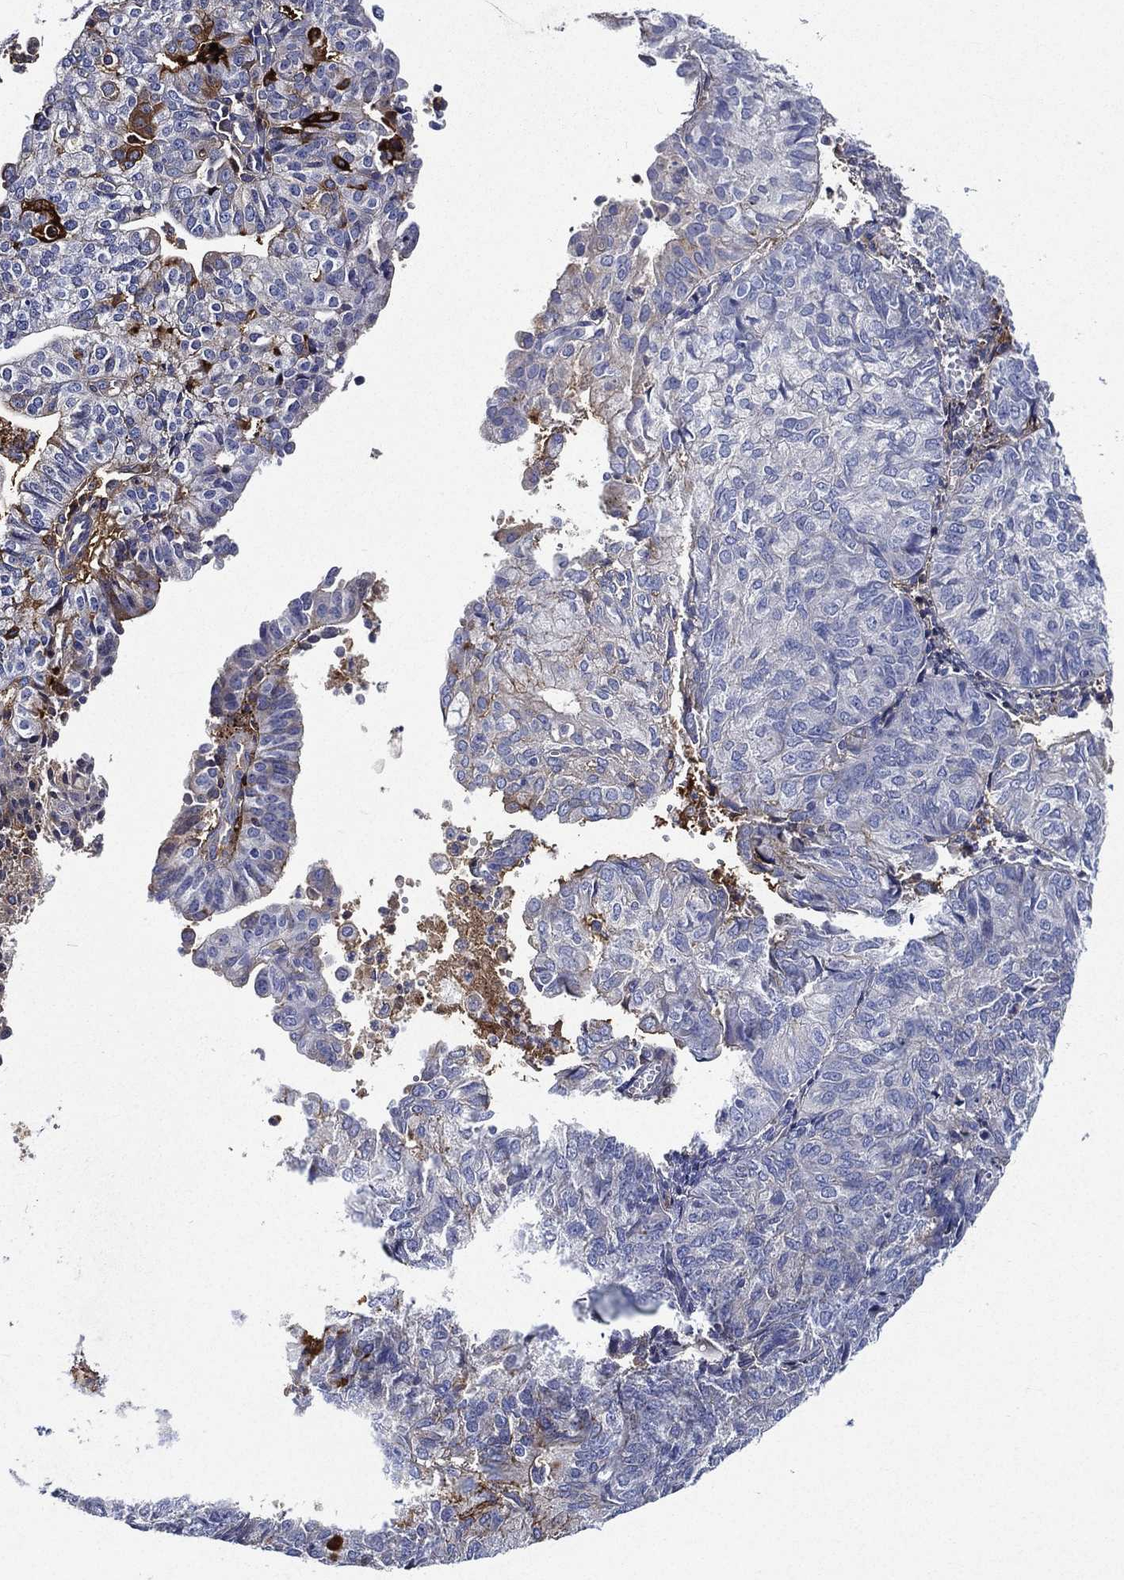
{"staining": {"intensity": "negative", "quantity": "none", "location": "none"}, "tissue": "endometrial cancer", "cell_type": "Tumor cells", "image_type": "cancer", "snomed": [{"axis": "morphology", "description": "Adenocarcinoma, NOS"}, {"axis": "topography", "description": "Endometrium"}], "caption": "Immunohistochemistry (IHC) image of neoplastic tissue: endometrial cancer (adenocarcinoma) stained with DAB demonstrates no significant protein expression in tumor cells.", "gene": "TMPRSS11D", "patient": {"sex": "female", "age": 82}}